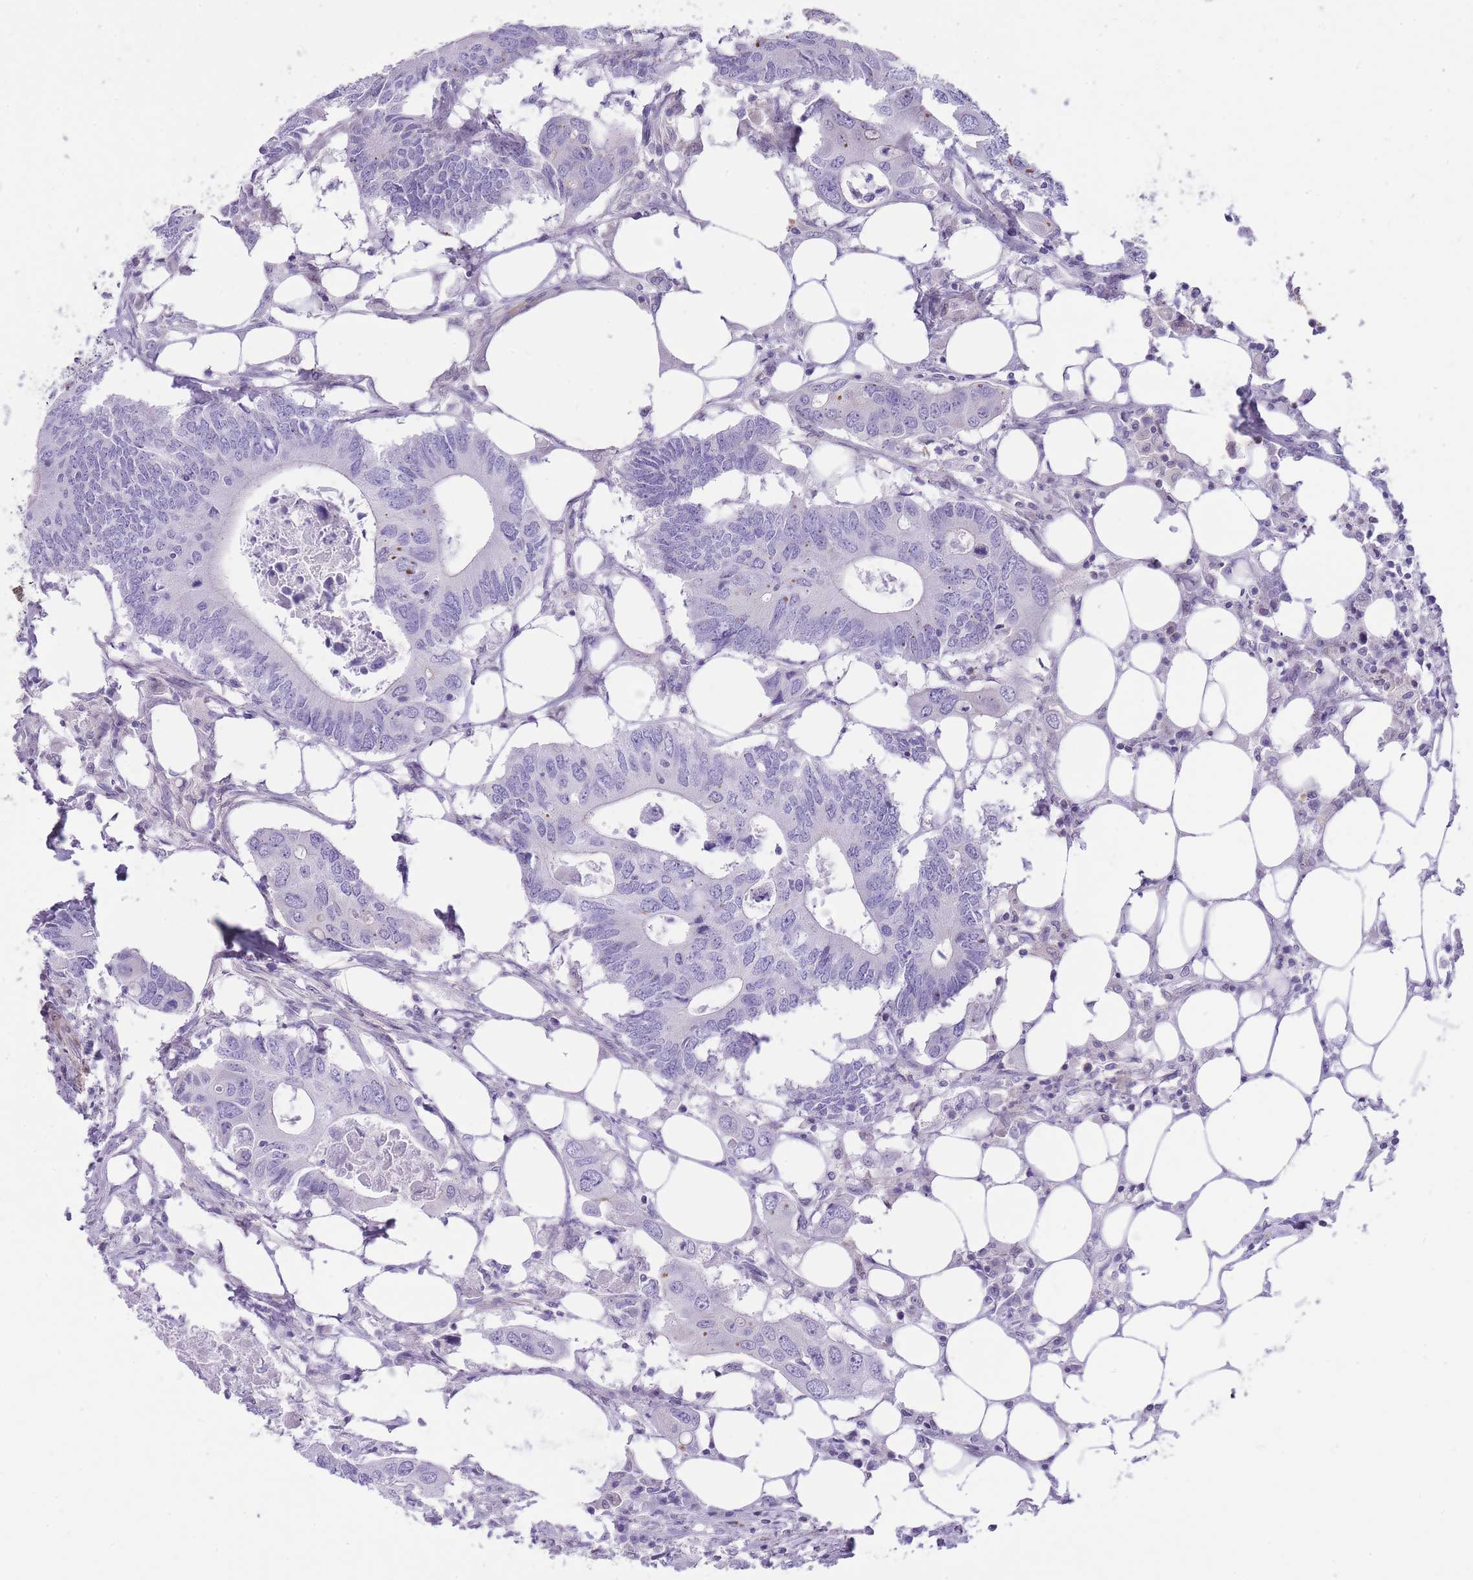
{"staining": {"intensity": "negative", "quantity": "none", "location": "none"}, "tissue": "colorectal cancer", "cell_type": "Tumor cells", "image_type": "cancer", "snomed": [{"axis": "morphology", "description": "Adenocarcinoma, NOS"}, {"axis": "topography", "description": "Colon"}], "caption": "There is no significant positivity in tumor cells of colorectal adenocarcinoma.", "gene": "OR11H12", "patient": {"sex": "male", "age": 71}}